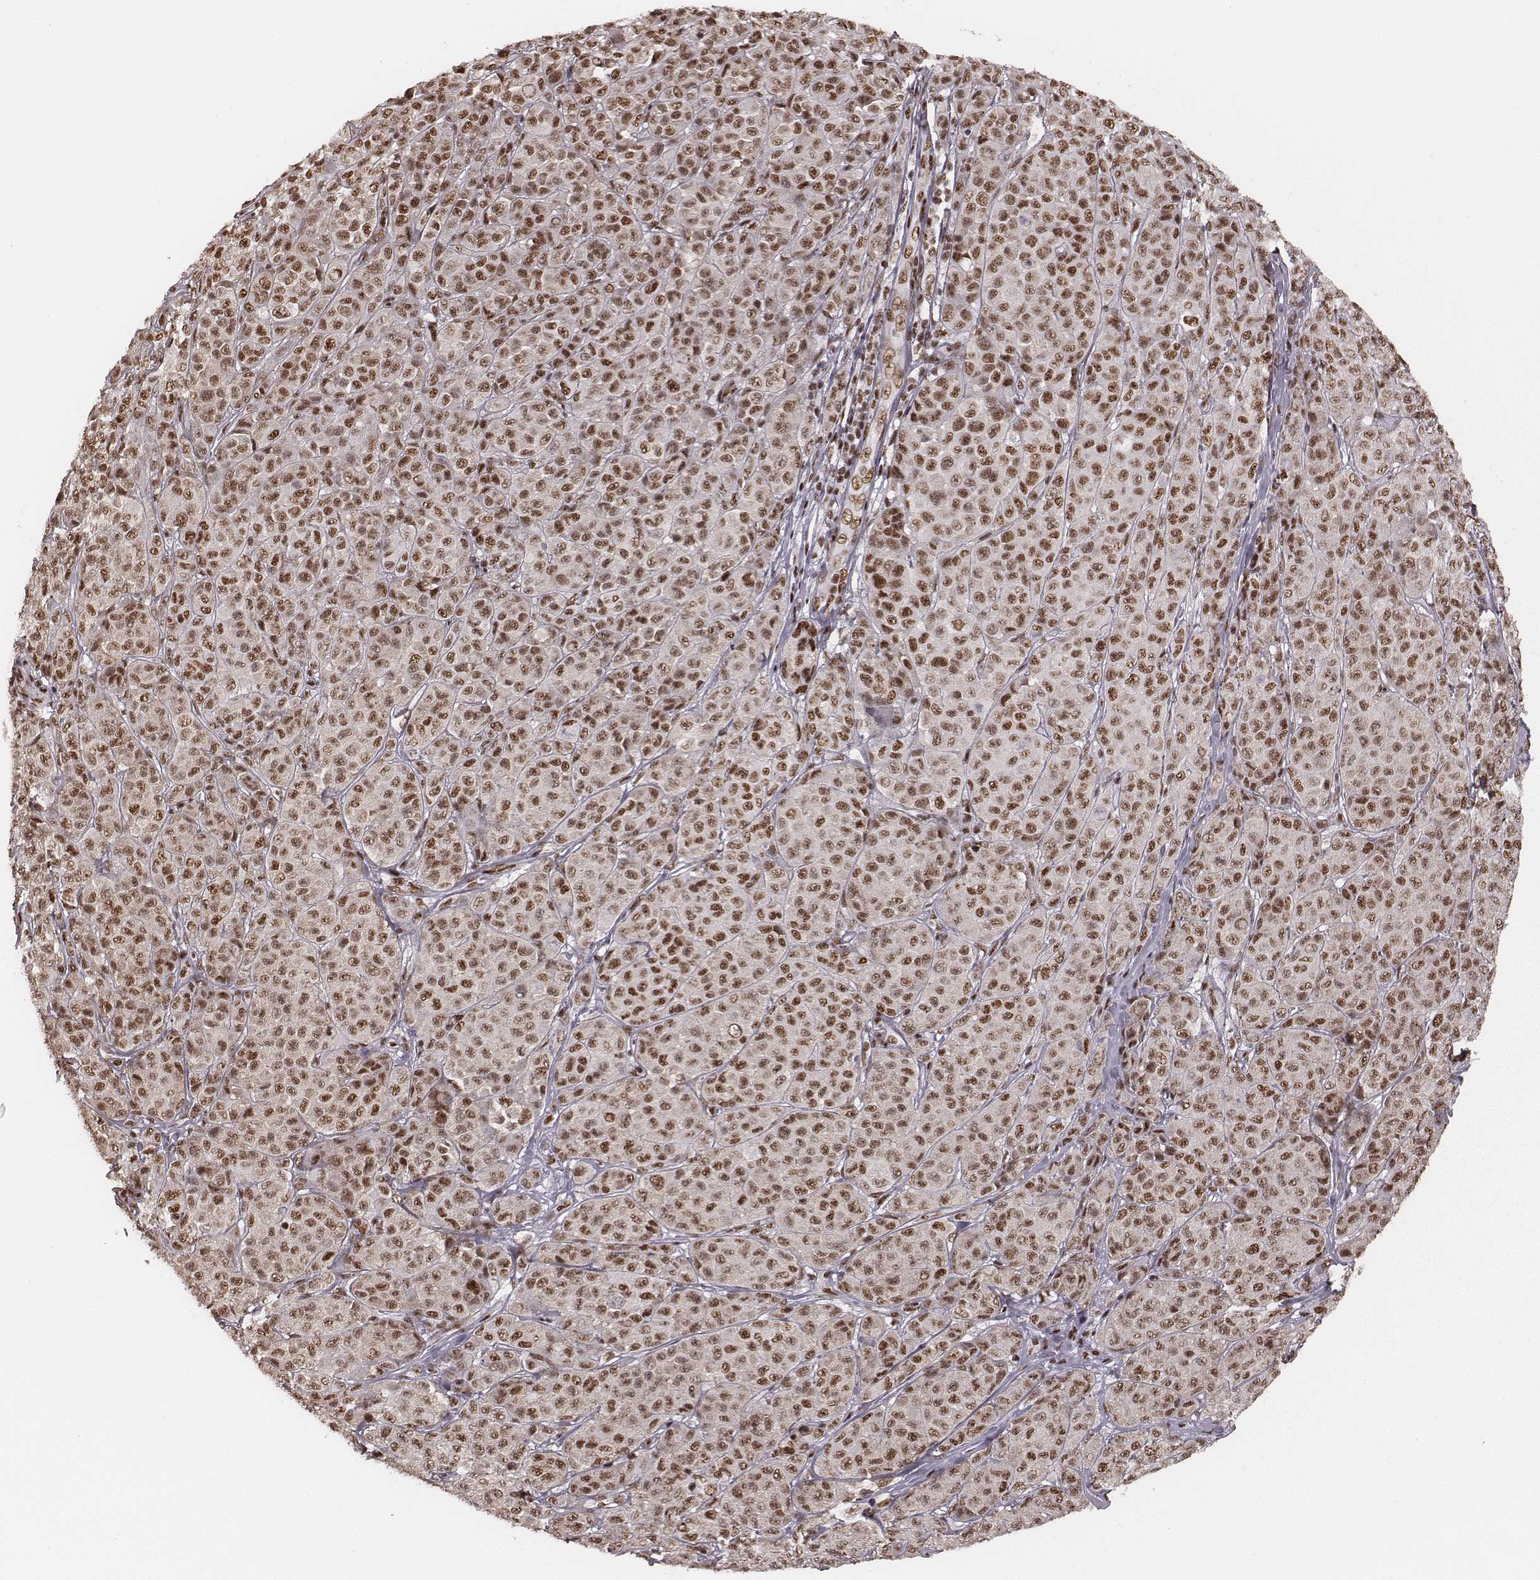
{"staining": {"intensity": "moderate", "quantity": ">75%", "location": "nuclear"}, "tissue": "melanoma", "cell_type": "Tumor cells", "image_type": "cancer", "snomed": [{"axis": "morphology", "description": "Malignant melanoma, NOS"}, {"axis": "topography", "description": "Skin"}], "caption": "A micrograph of malignant melanoma stained for a protein reveals moderate nuclear brown staining in tumor cells. (DAB (3,3'-diaminobenzidine) IHC with brightfield microscopy, high magnification).", "gene": "LUC7L", "patient": {"sex": "male", "age": 89}}